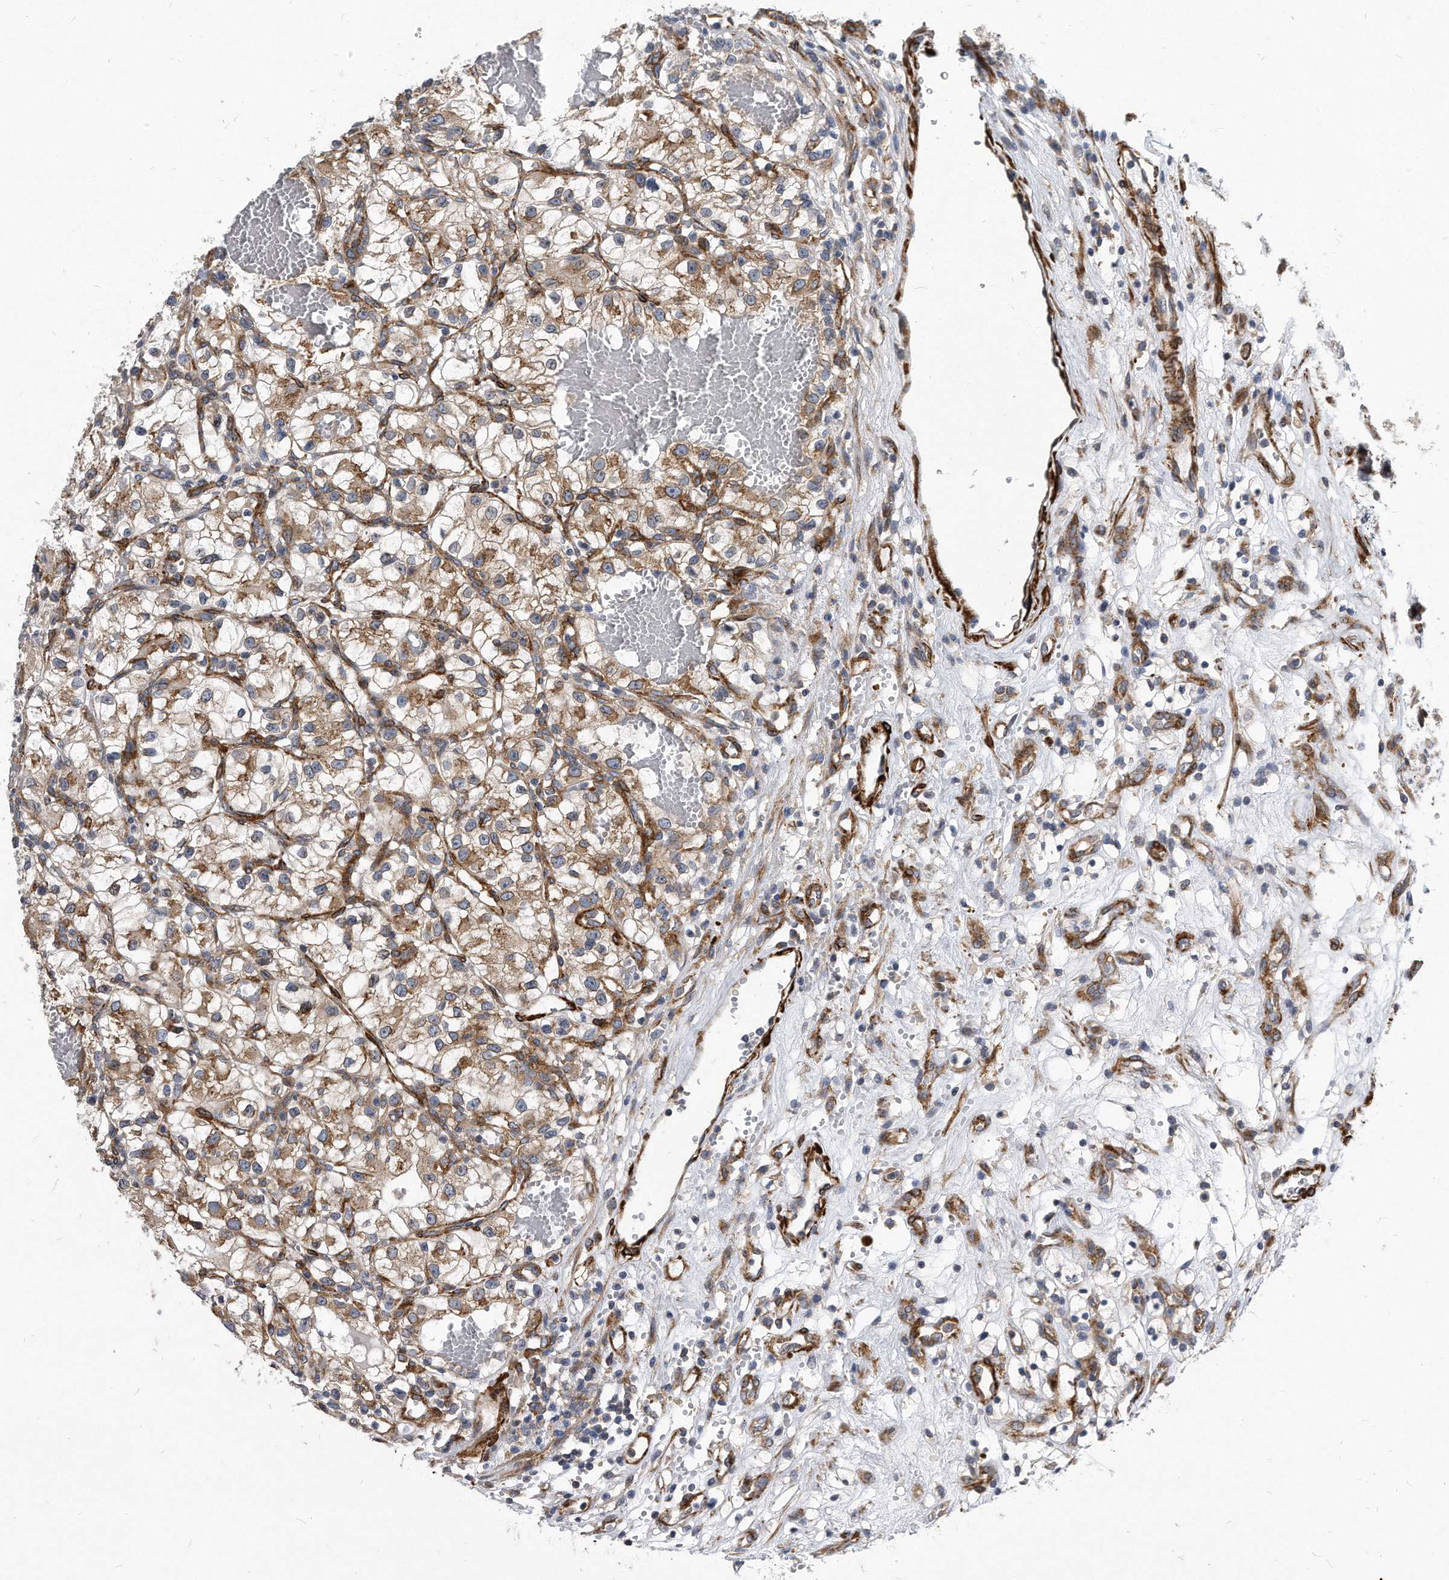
{"staining": {"intensity": "moderate", "quantity": ">75%", "location": "cytoplasmic/membranous"}, "tissue": "renal cancer", "cell_type": "Tumor cells", "image_type": "cancer", "snomed": [{"axis": "morphology", "description": "Adenocarcinoma, NOS"}, {"axis": "topography", "description": "Kidney"}], "caption": "Immunohistochemistry (IHC) (DAB (3,3'-diaminobenzidine)) staining of human renal cancer (adenocarcinoma) exhibits moderate cytoplasmic/membranous protein expression in approximately >75% of tumor cells. (DAB IHC, brown staining for protein, blue staining for nuclei).", "gene": "EIF2B4", "patient": {"sex": "female", "age": 57}}